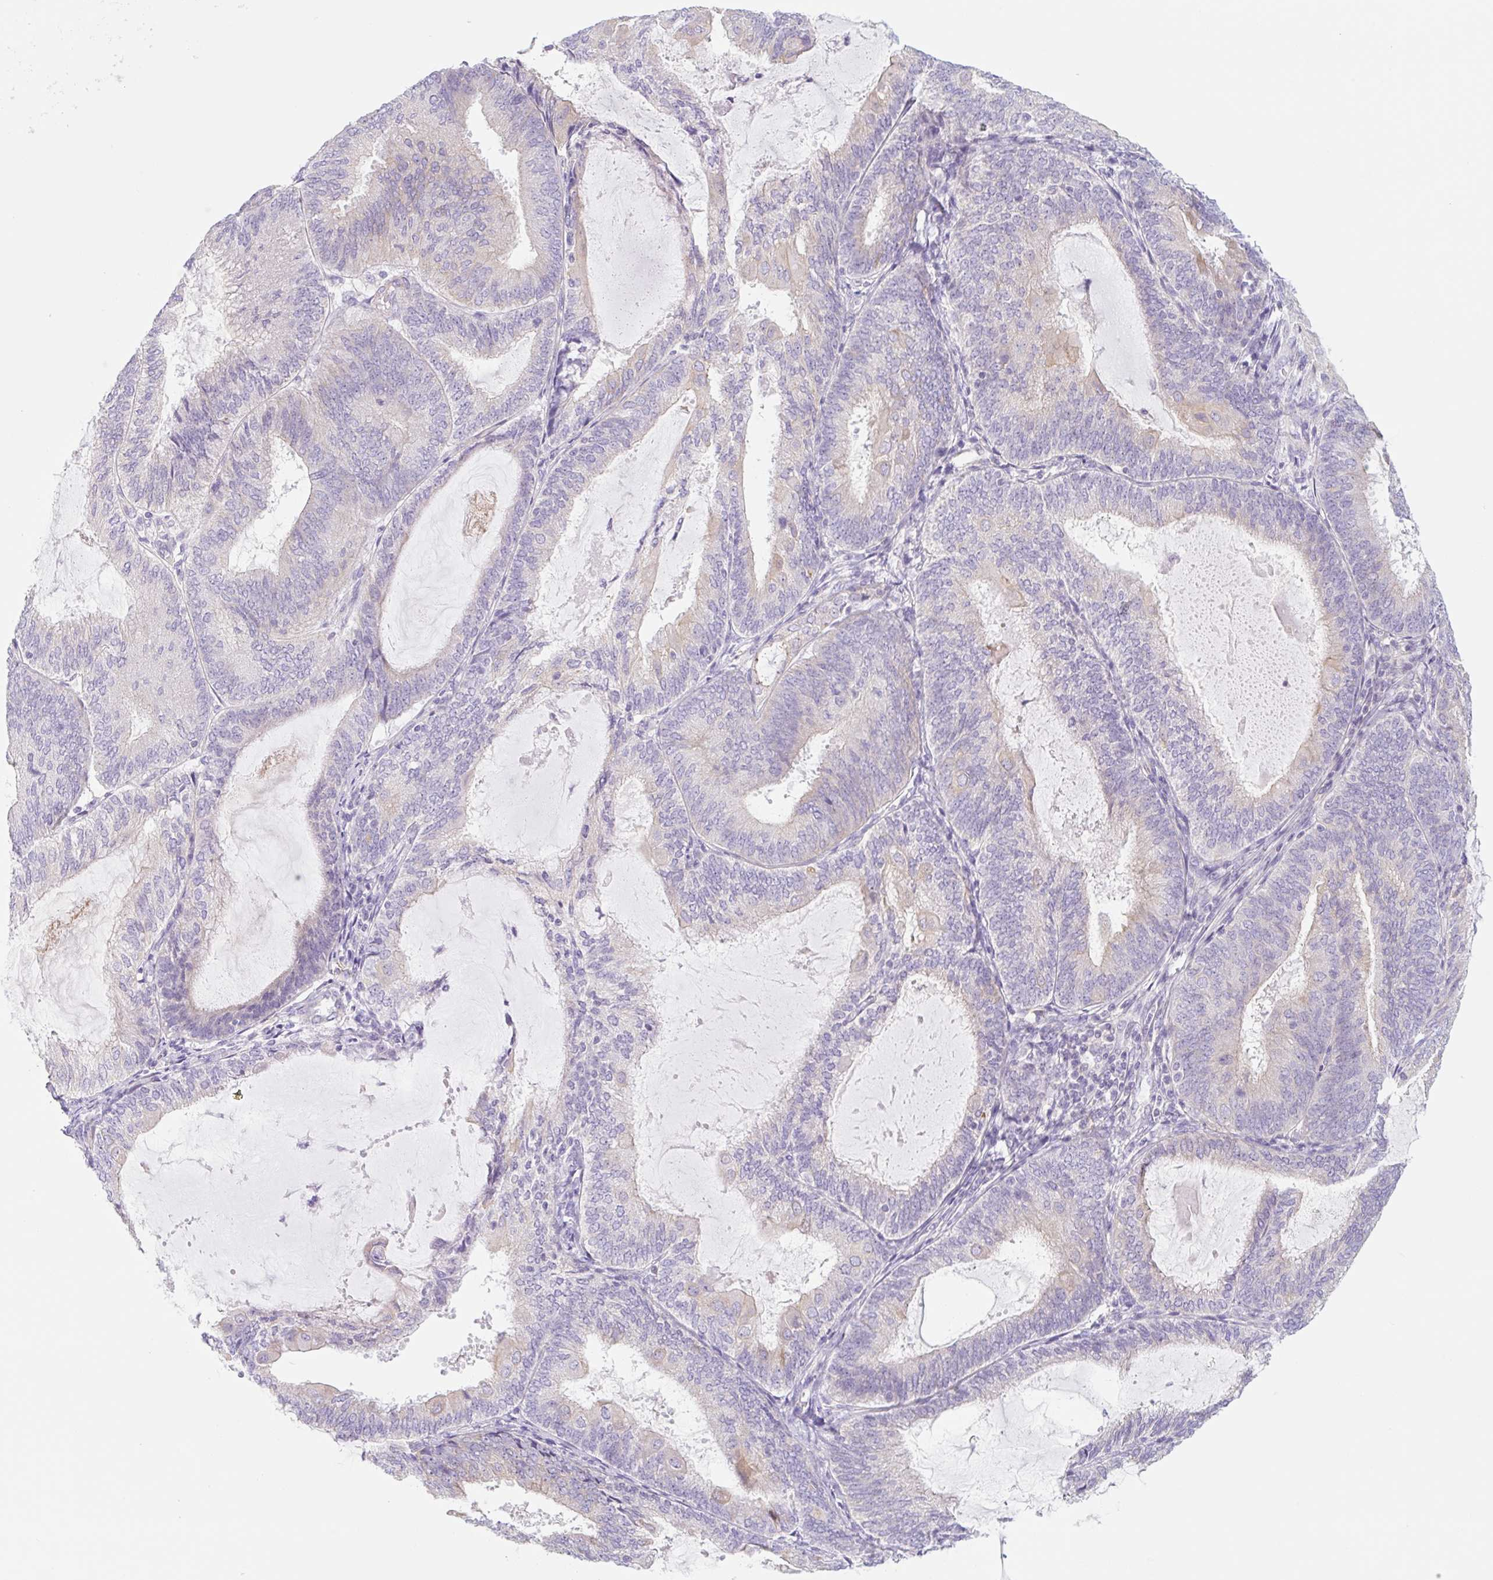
{"staining": {"intensity": "negative", "quantity": "none", "location": "none"}, "tissue": "endometrial cancer", "cell_type": "Tumor cells", "image_type": "cancer", "snomed": [{"axis": "morphology", "description": "Adenocarcinoma, NOS"}, {"axis": "topography", "description": "Endometrium"}], "caption": "IHC of human endometrial cancer (adenocarcinoma) exhibits no staining in tumor cells. The staining is performed using DAB (3,3'-diaminobenzidine) brown chromogen with nuclei counter-stained in using hematoxylin.", "gene": "LYVE1", "patient": {"sex": "female", "age": 81}}